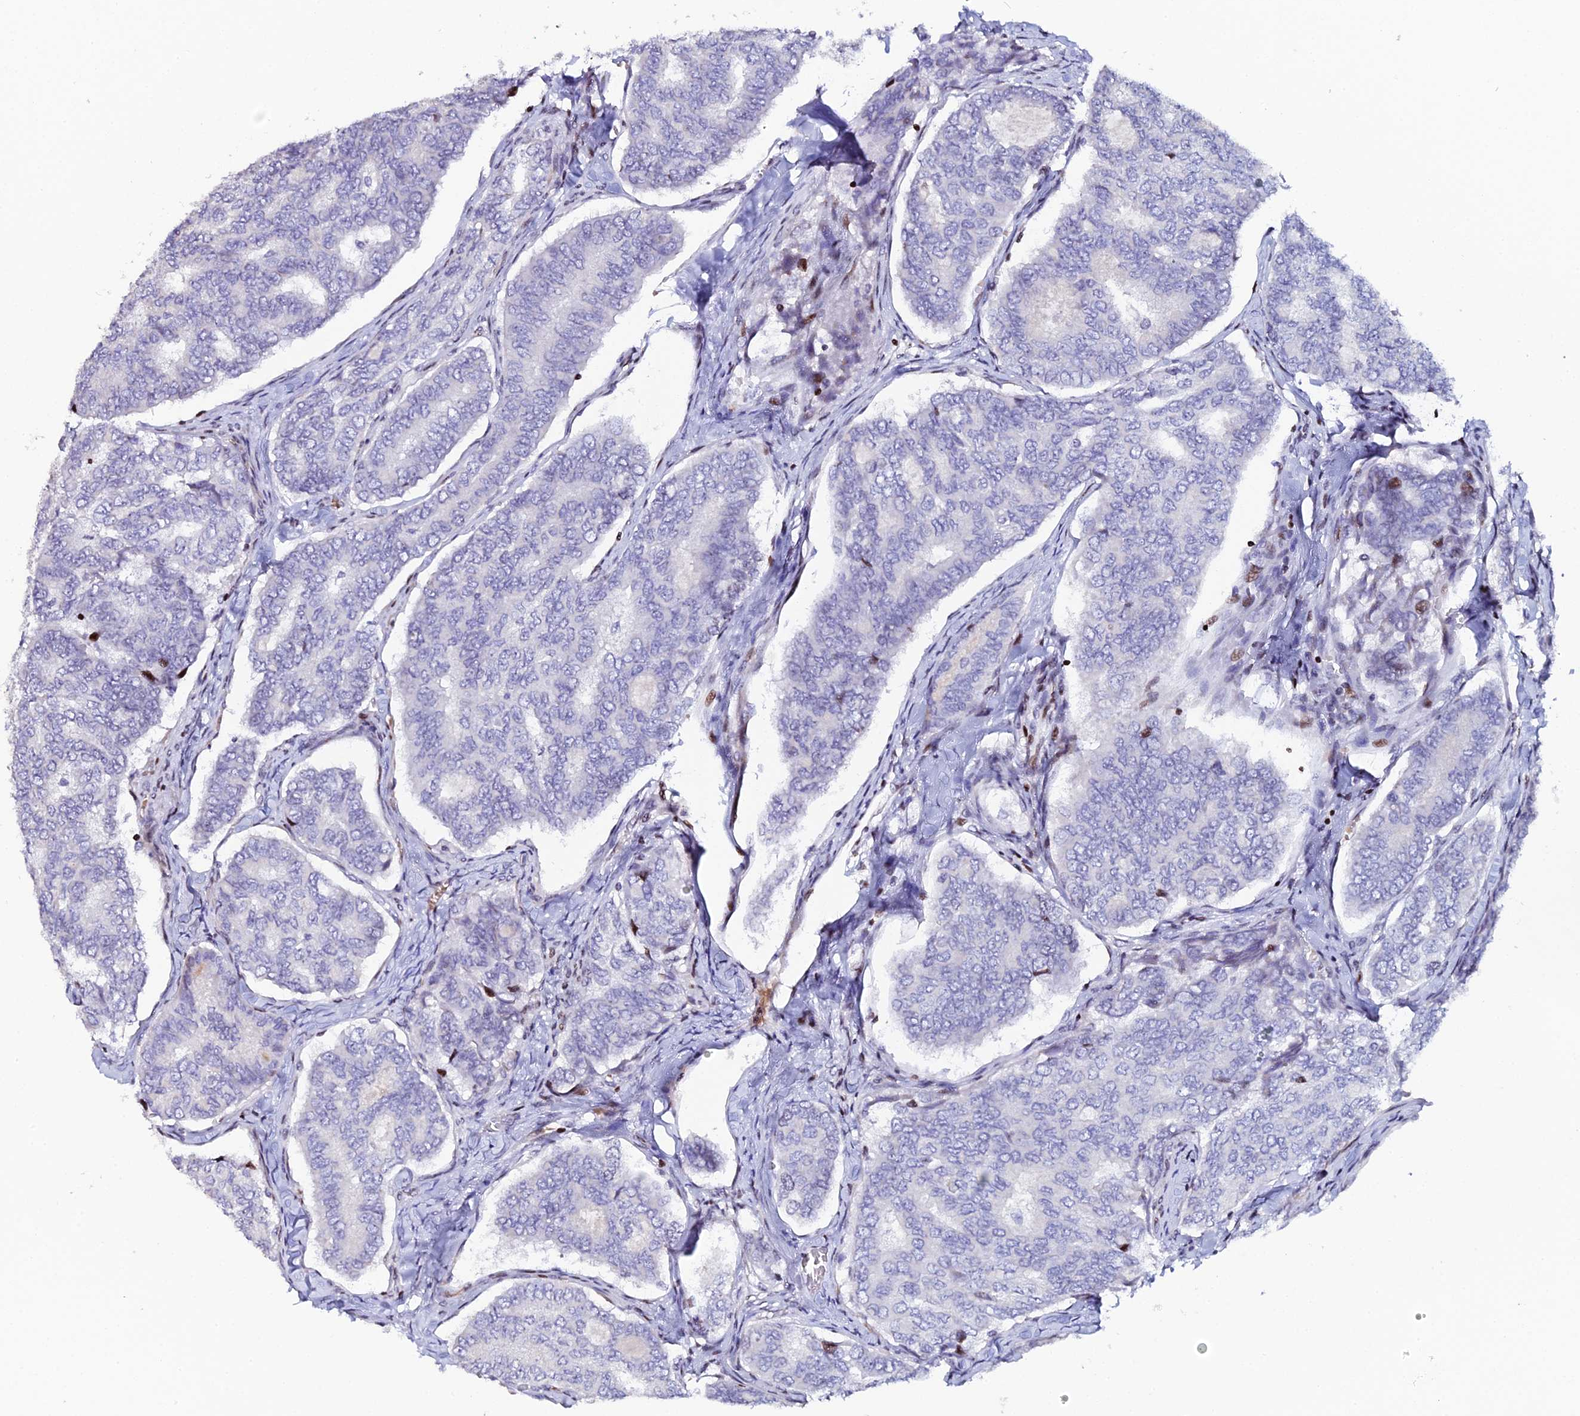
{"staining": {"intensity": "moderate", "quantity": "<25%", "location": "nuclear"}, "tissue": "thyroid cancer", "cell_type": "Tumor cells", "image_type": "cancer", "snomed": [{"axis": "morphology", "description": "Papillary adenocarcinoma, NOS"}, {"axis": "topography", "description": "Thyroid gland"}], "caption": "This is an image of immunohistochemistry staining of papillary adenocarcinoma (thyroid), which shows moderate expression in the nuclear of tumor cells.", "gene": "MYNN", "patient": {"sex": "female", "age": 35}}